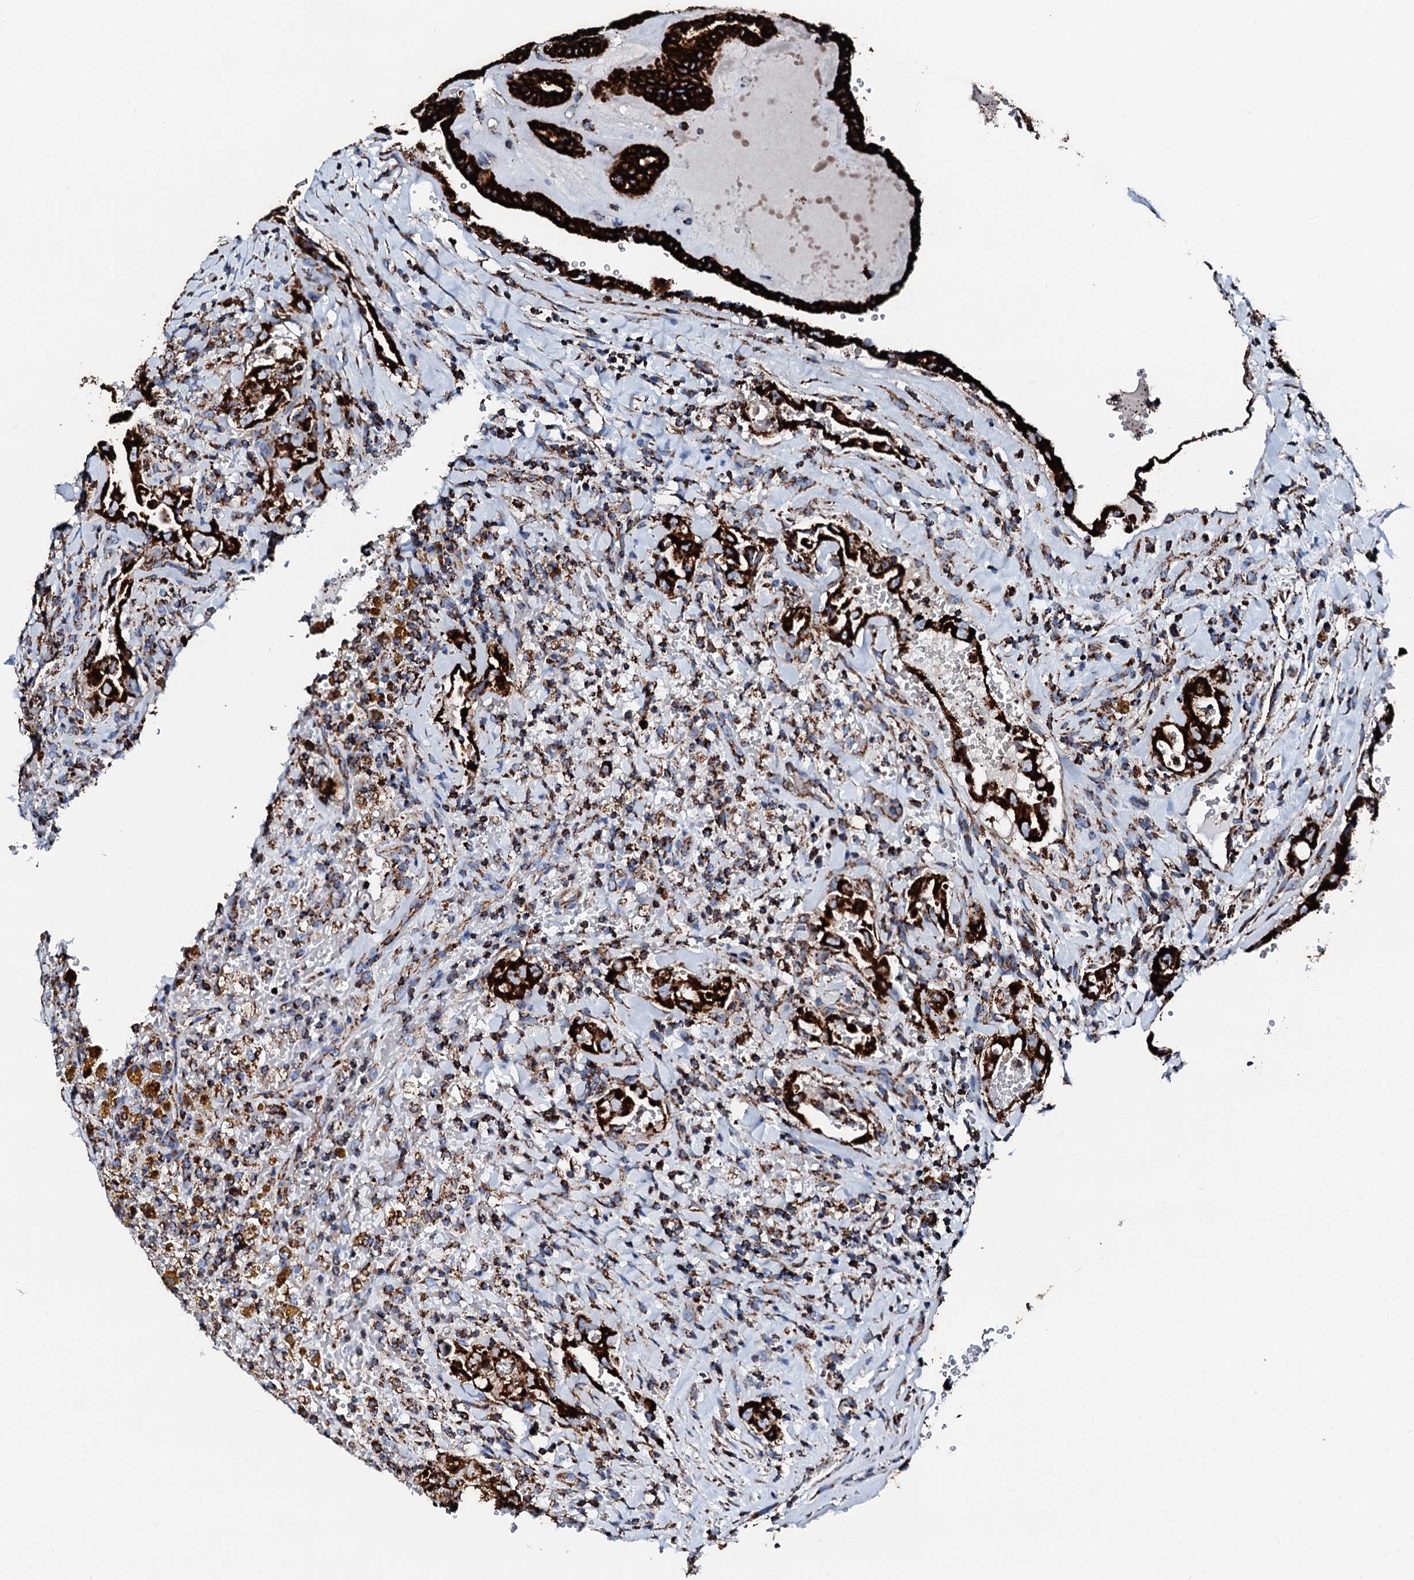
{"staining": {"intensity": "strong", "quantity": ">75%", "location": "cytoplasmic/membranous"}, "tissue": "thyroid cancer", "cell_type": "Tumor cells", "image_type": "cancer", "snomed": [{"axis": "morphology", "description": "Papillary adenocarcinoma, NOS"}, {"axis": "topography", "description": "Thyroid gland"}], "caption": "A brown stain highlights strong cytoplasmic/membranous positivity of a protein in human papillary adenocarcinoma (thyroid) tumor cells. (IHC, brightfield microscopy, high magnification).", "gene": "HADH", "patient": {"sex": "male", "age": 77}}